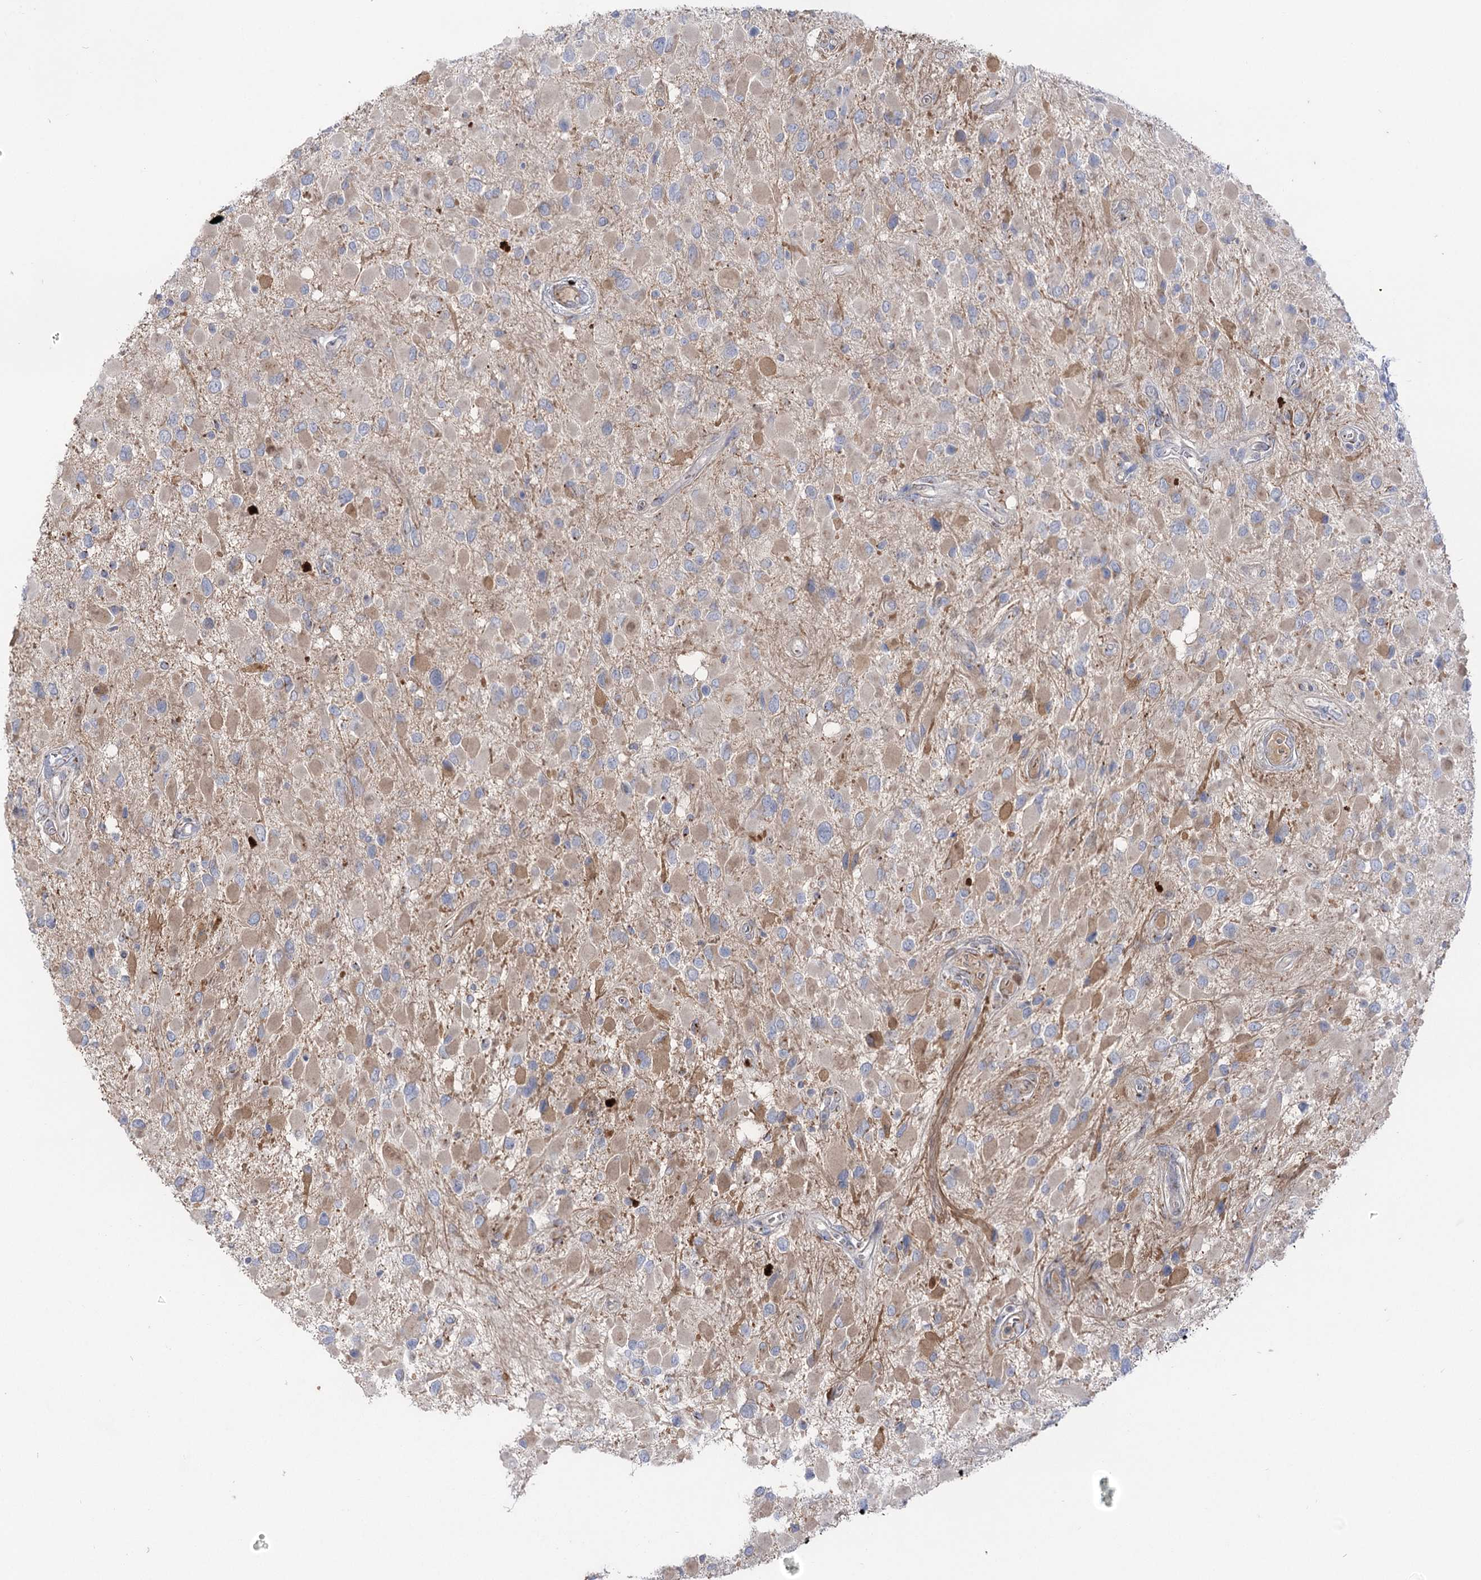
{"staining": {"intensity": "weak", "quantity": "<25%", "location": "cytoplasmic/membranous"}, "tissue": "glioma", "cell_type": "Tumor cells", "image_type": "cancer", "snomed": [{"axis": "morphology", "description": "Glioma, malignant, High grade"}, {"axis": "topography", "description": "Brain"}], "caption": "Immunohistochemistry (IHC) histopathology image of human malignant glioma (high-grade) stained for a protein (brown), which reveals no expression in tumor cells.", "gene": "GBF1", "patient": {"sex": "male", "age": 53}}